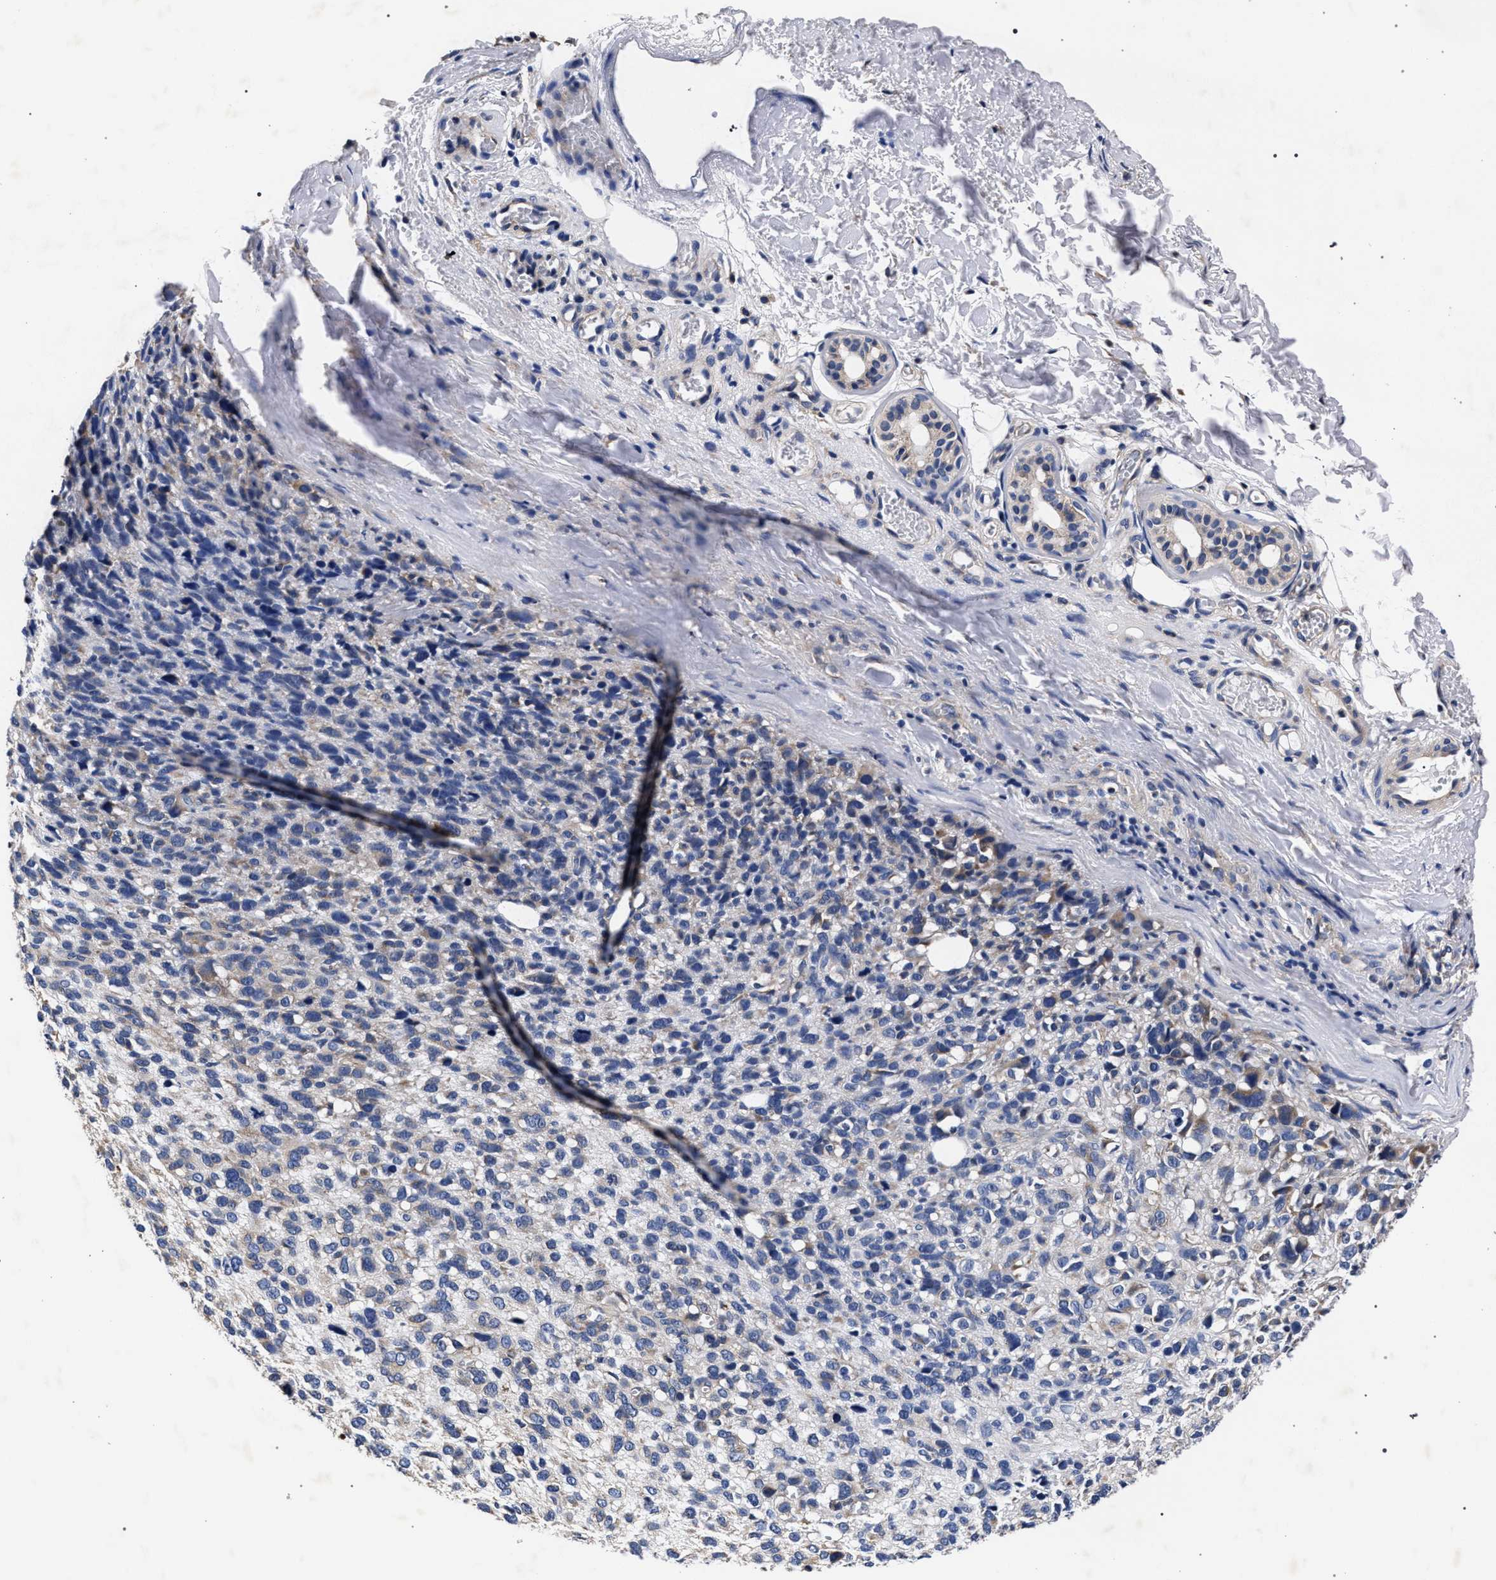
{"staining": {"intensity": "weak", "quantity": "25%-75%", "location": "cytoplasmic/membranous"}, "tissue": "melanoma", "cell_type": "Tumor cells", "image_type": "cancer", "snomed": [{"axis": "morphology", "description": "Malignant melanoma, NOS"}, {"axis": "topography", "description": "Skin"}], "caption": "Brown immunohistochemical staining in human melanoma demonstrates weak cytoplasmic/membranous positivity in approximately 25%-75% of tumor cells.", "gene": "CFAP95", "patient": {"sex": "female", "age": 55}}